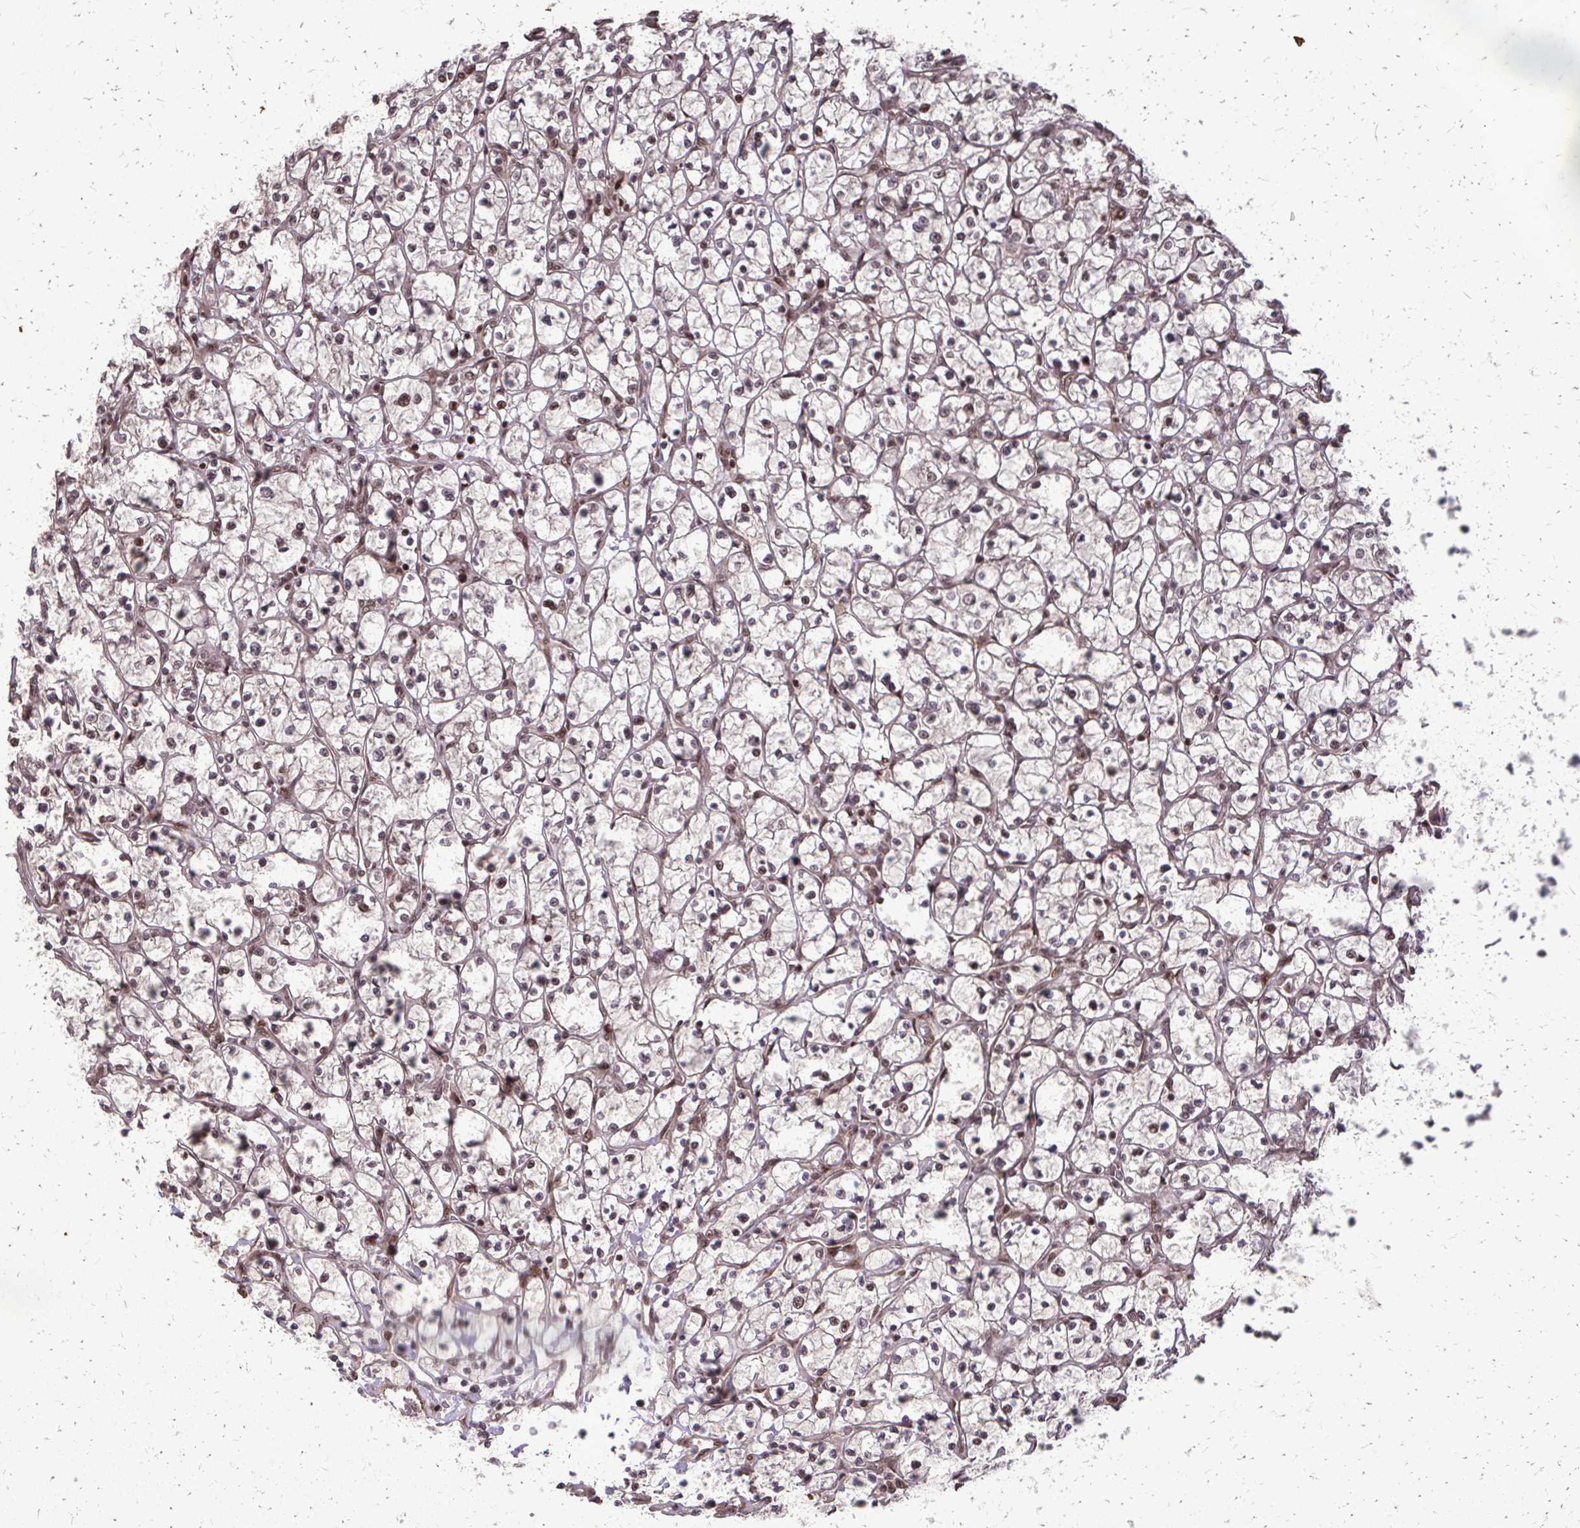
{"staining": {"intensity": "moderate", "quantity": "25%-75%", "location": "nuclear"}, "tissue": "renal cancer", "cell_type": "Tumor cells", "image_type": "cancer", "snomed": [{"axis": "morphology", "description": "Adenocarcinoma, NOS"}, {"axis": "topography", "description": "Kidney"}], "caption": "A high-resolution photomicrograph shows IHC staining of adenocarcinoma (renal), which displays moderate nuclear positivity in approximately 25%-75% of tumor cells.", "gene": "SS18", "patient": {"sex": "female", "age": 64}}